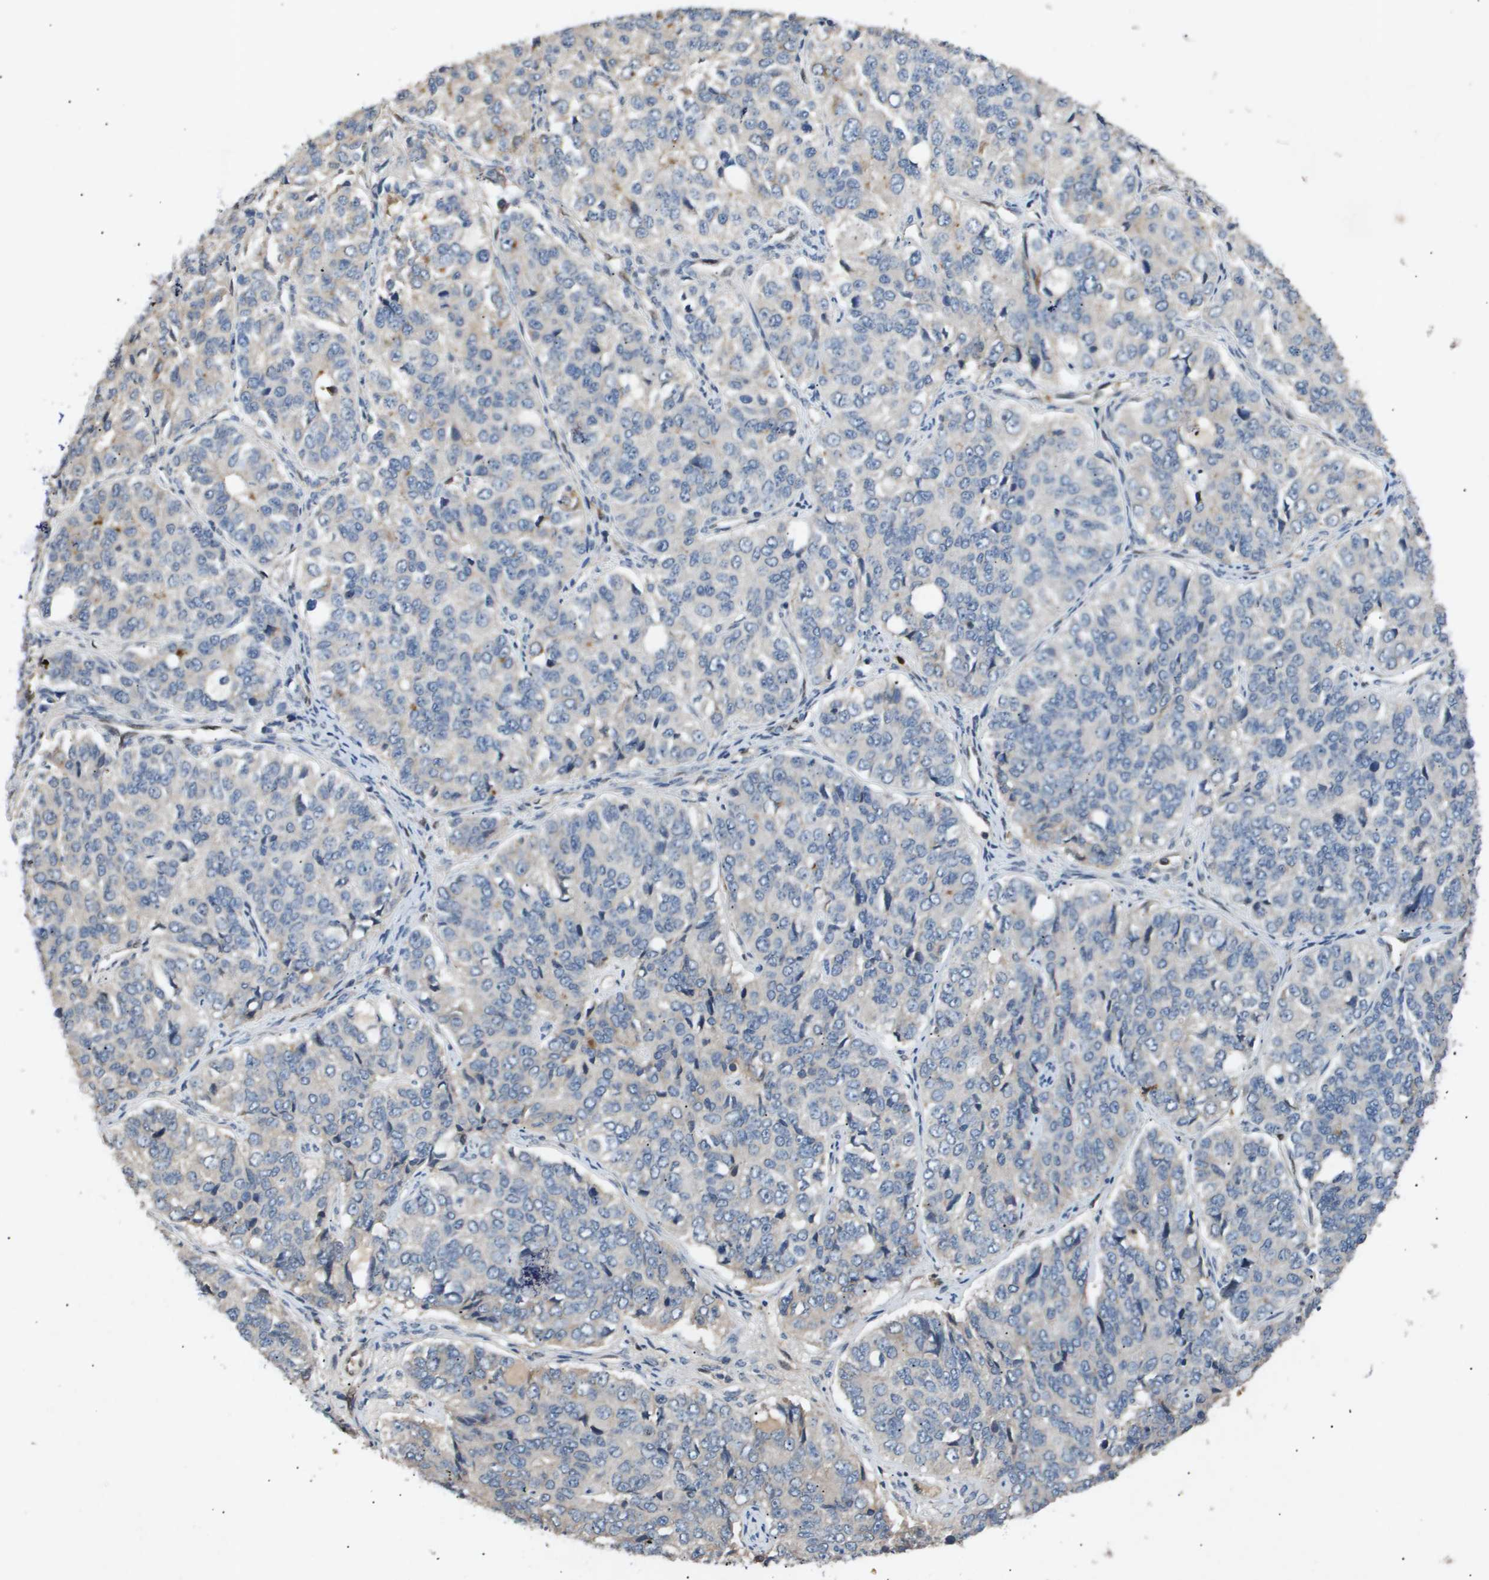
{"staining": {"intensity": "negative", "quantity": "none", "location": "none"}, "tissue": "ovarian cancer", "cell_type": "Tumor cells", "image_type": "cancer", "snomed": [{"axis": "morphology", "description": "Carcinoma, endometroid"}, {"axis": "topography", "description": "Ovary"}], "caption": "Tumor cells show no significant expression in ovarian endometroid carcinoma.", "gene": "ERG", "patient": {"sex": "female", "age": 51}}